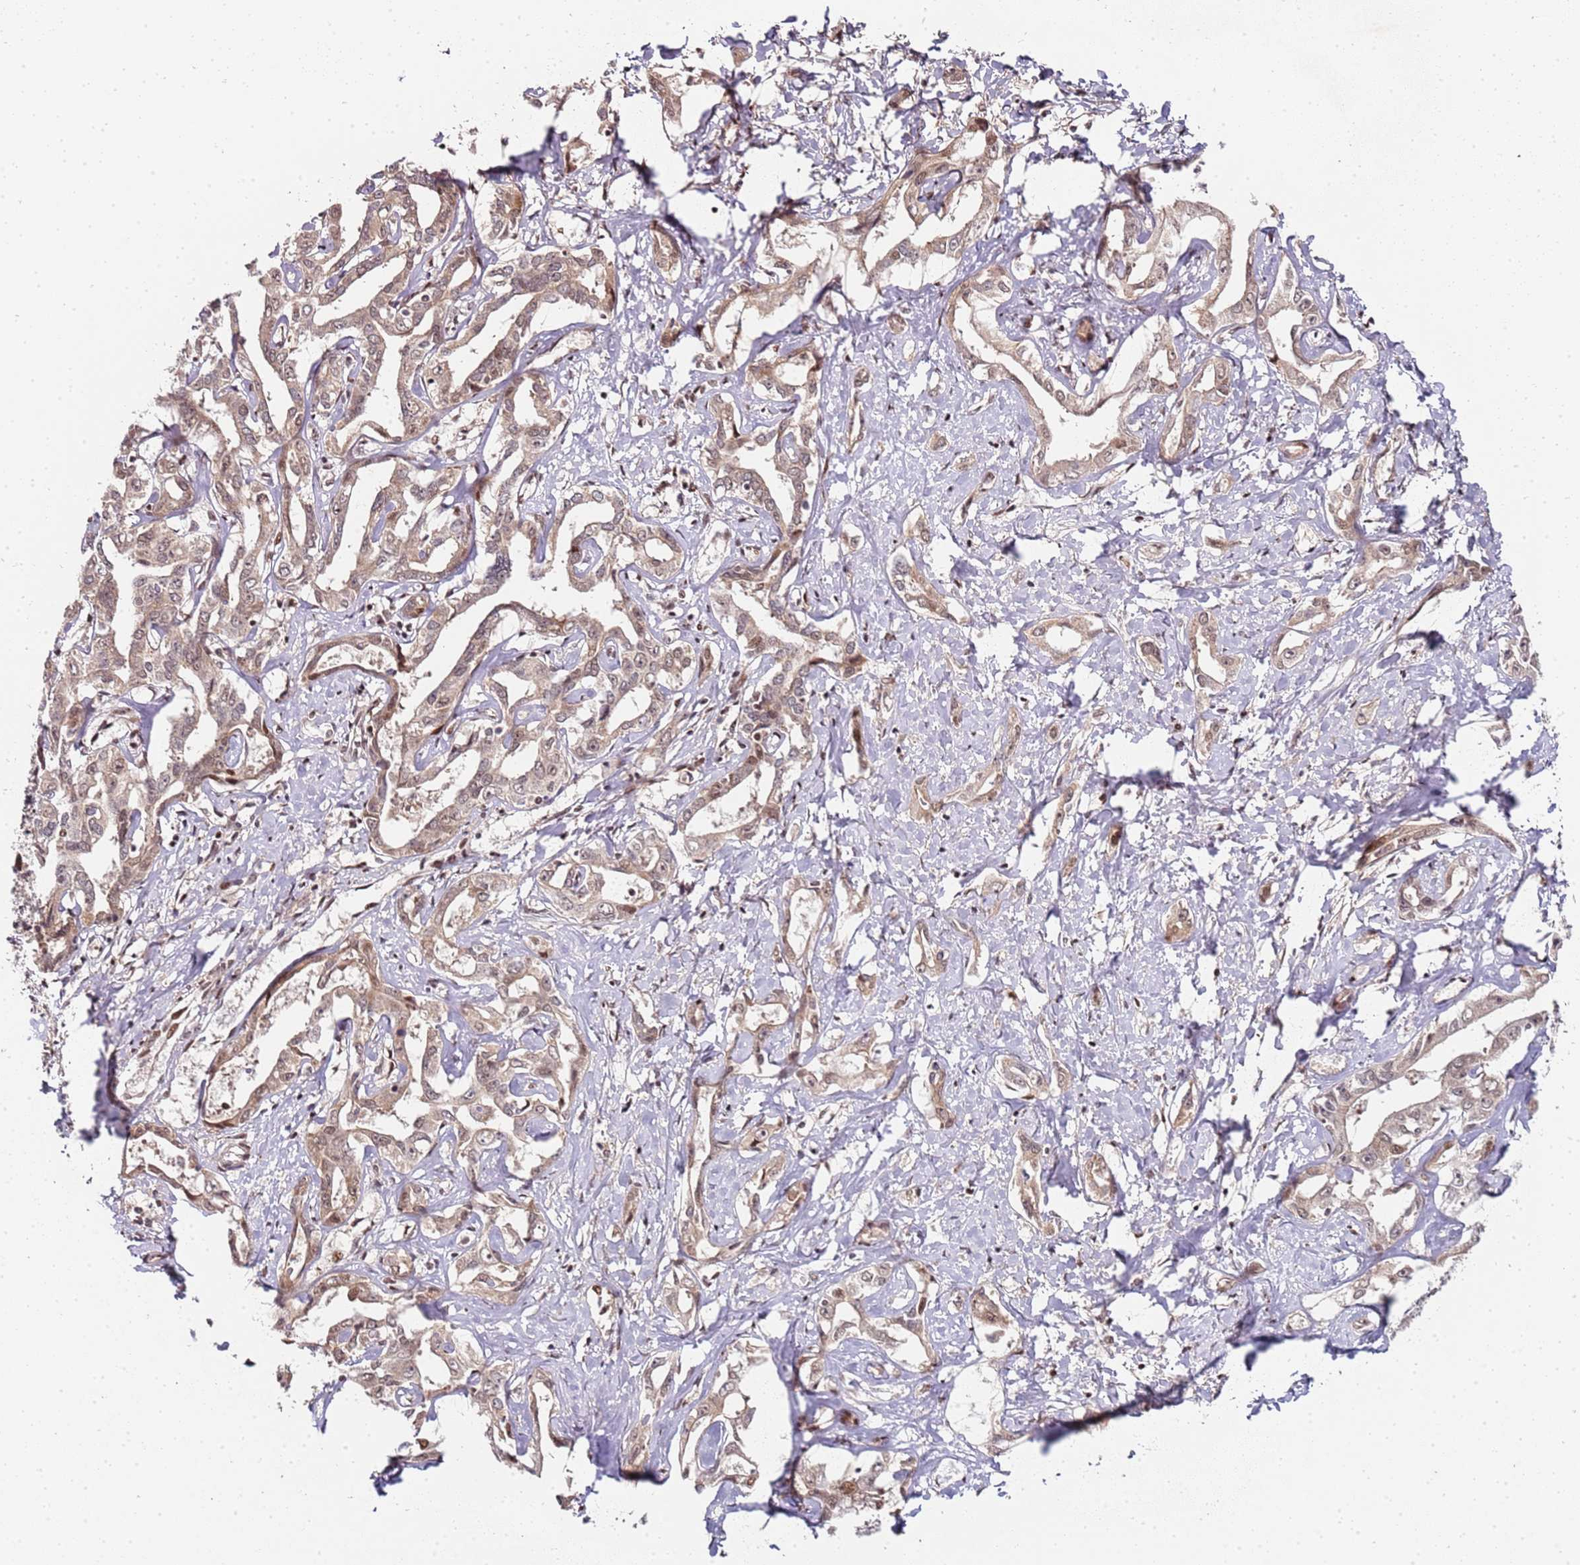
{"staining": {"intensity": "weak", "quantity": ">75%", "location": "nuclear"}, "tissue": "liver cancer", "cell_type": "Tumor cells", "image_type": "cancer", "snomed": [{"axis": "morphology", "description": "Cholangiocarcinoma"}, {"axis": "topography", "description": "Liver"}], "caption": "The micrograph demonstrates a brown stain indicating the presence of a protein in the nuclear of tumor cells in liver cancer.", "gene": "EDC3", "patient": {"sex": "male", "age": 59}}